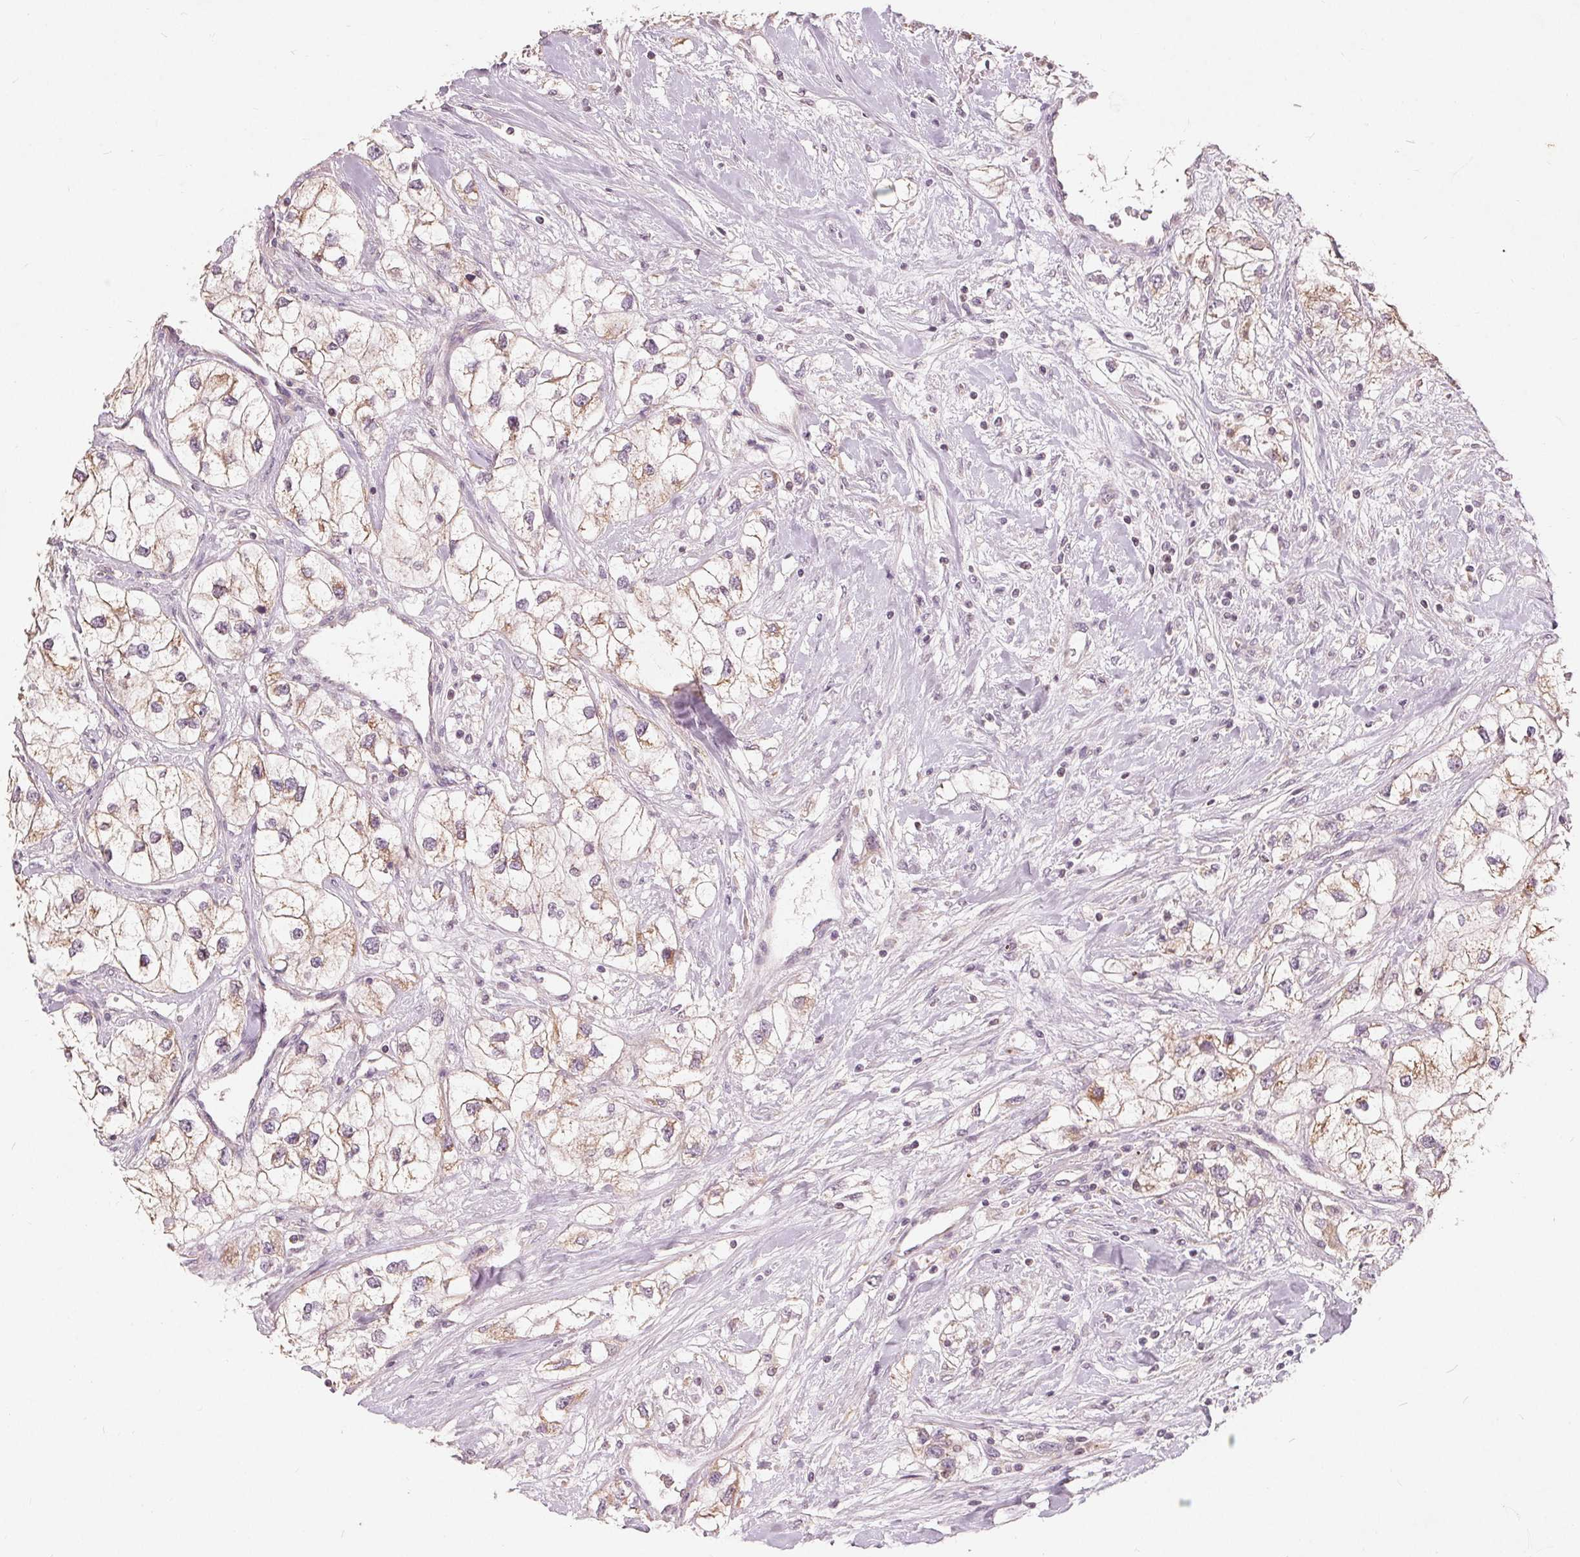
{"staining": {"intensity": "moderate", "quantity": "<25%", "location": "cytoplasmic/membranous"}, "tissue": "renal cancer", "cell_type": "Tumor cells", "image_type": "cancer", "snomed": [{"axis": "morphology", "description": "Adenocarcinoma, NOS"}, {"axis": "topography", "description": "Kidney"}], "caption": "Renal cancer (adenocarcinoma) stained for a protein exhibits moderate cytoplasmic/membranous positivity in tumor cells.", "gene": "TRIM60", "patient": {"sex": "male", "age": 59}}